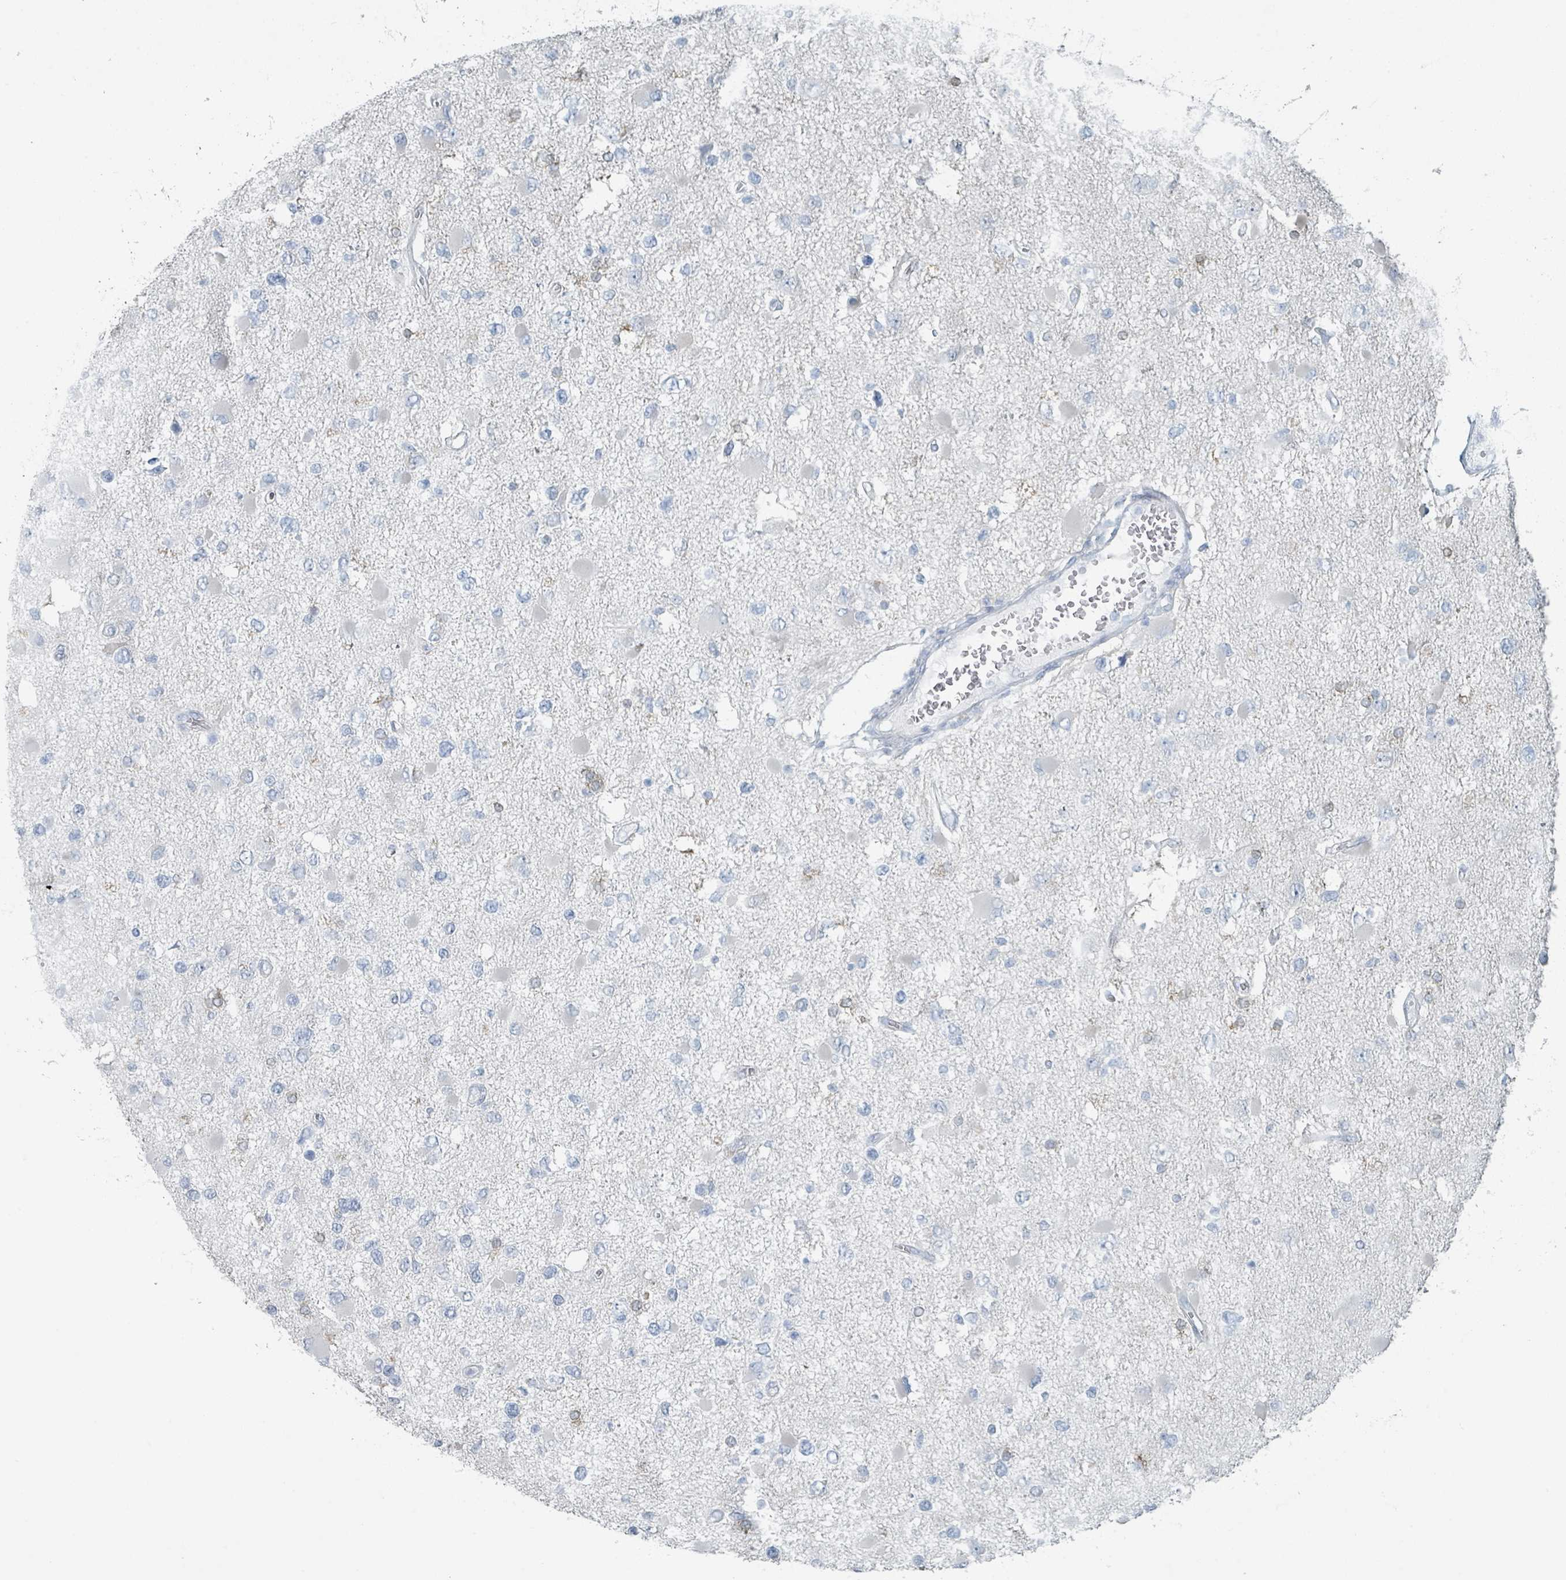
{"staining": {"intensity": "negative", "quantity": "none", "location": "none"}, "tissue": "glioma", "cell_type": "Tumor cells", "image_type": "cancer", "snomed": [{"axis": "morphology", "description": "Glioma, malignant, High grade"}, {"axis": "topography", "description": "Brain"}], "caption": "This micrograph is of malignant glioma (high-grade) stained with immunohistochemistry (IHC) to label a protein in brown with the nuclei are counter-stained blue. There is no positivity in tumor cells.", "gene": "GAMT", "patient": {"sex": "male", "age": 53}}